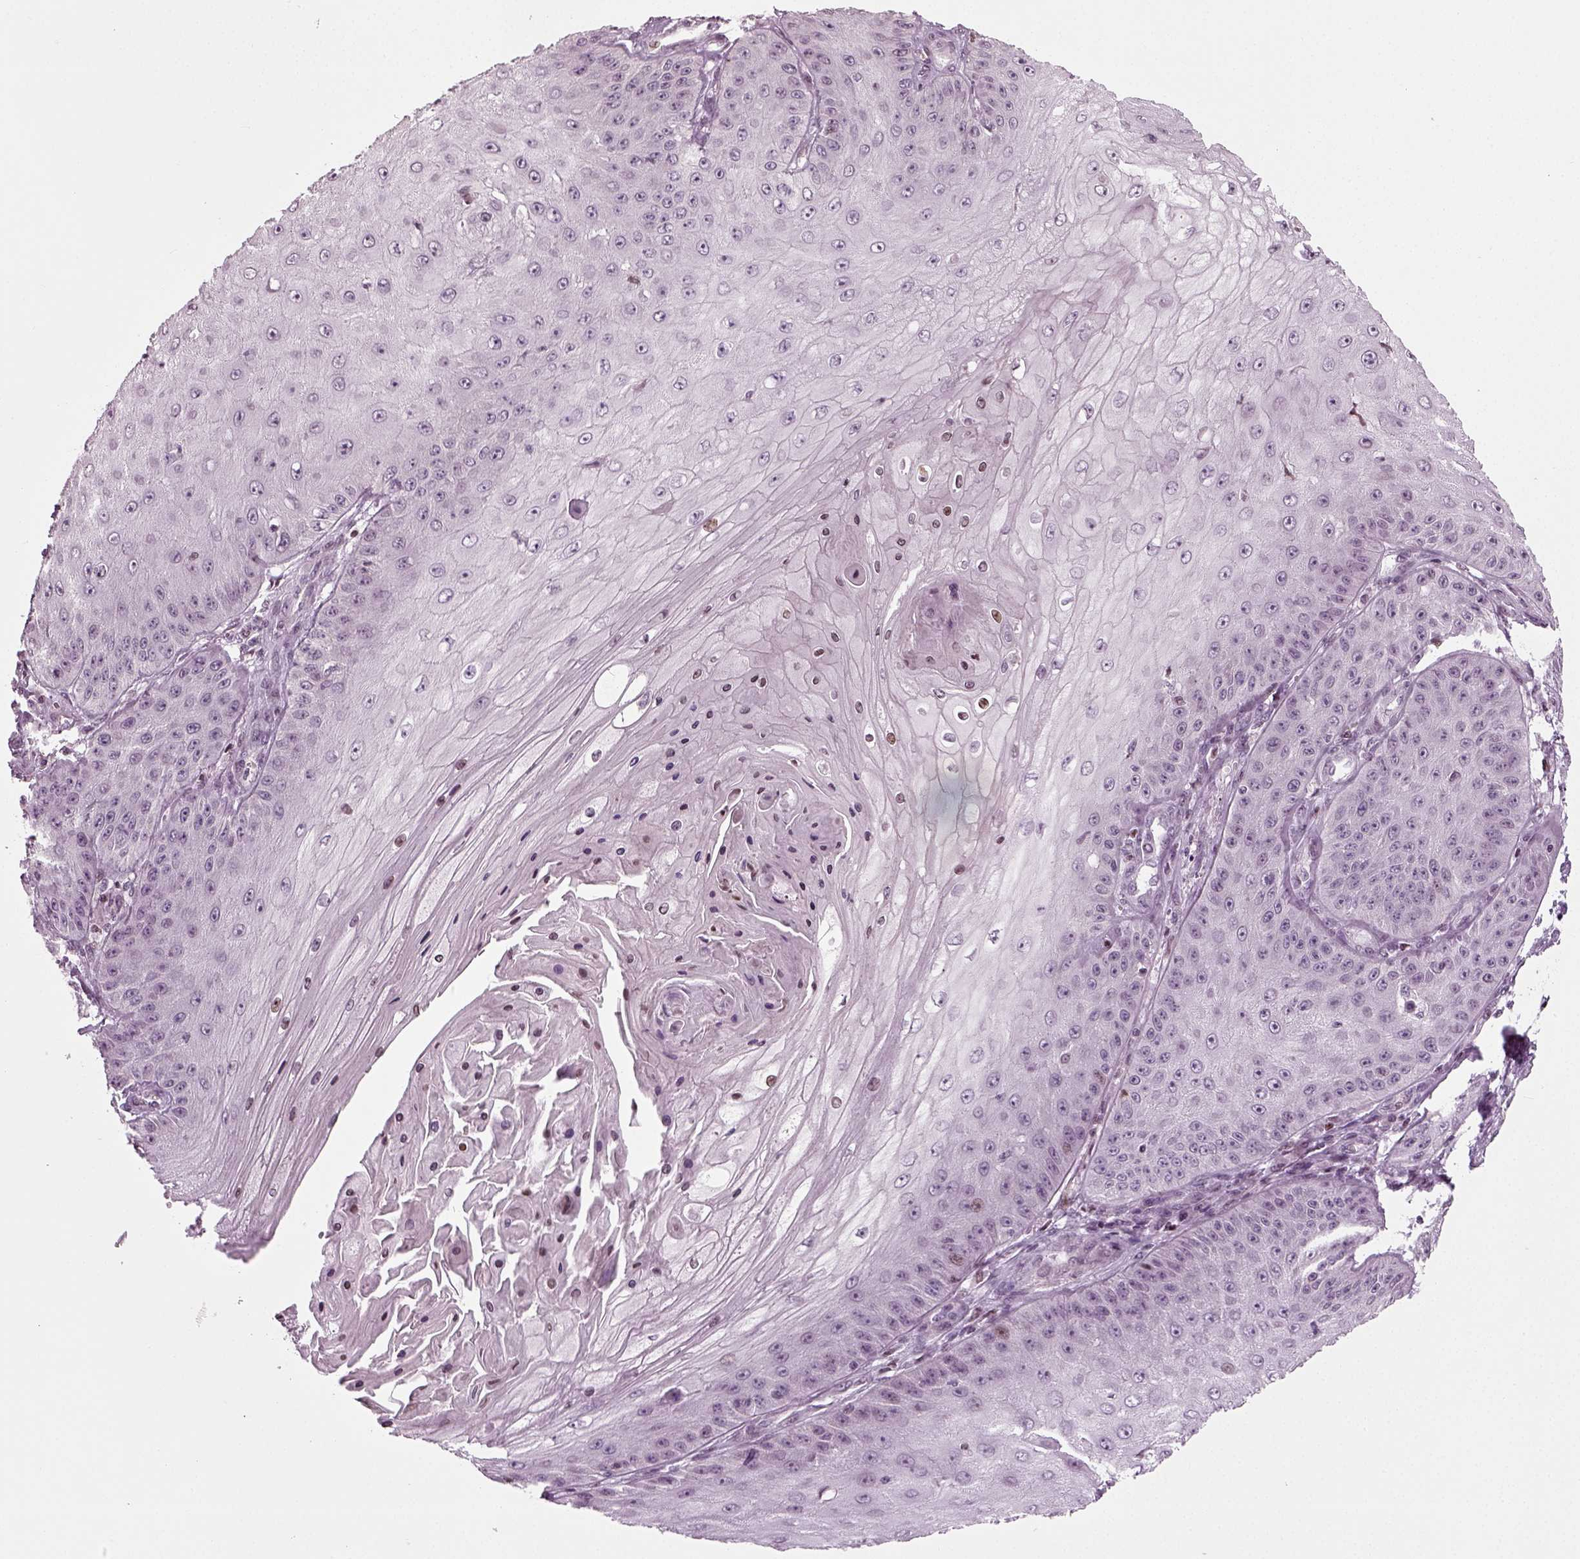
{"staining": {"intensity": "negative", "quantity": "none", "location": "none"}, "tissue": "skin cancer", "cell_type": "Tumor cells", "image_type": "cancer", "snomed": [{"axis": "morphology", "description": "Squamous cell carcinoma, NOS"}, {"axis": "topography", "description": "Skin"}], "caption": "Immunohistochemistry (IHC) image of squamous cell carcinoma (skin) stained for a protein (brown), which reveals no staining in tumor cells.", "gene": "HEYL", "patient": {"sex": "male", "age": 70}}